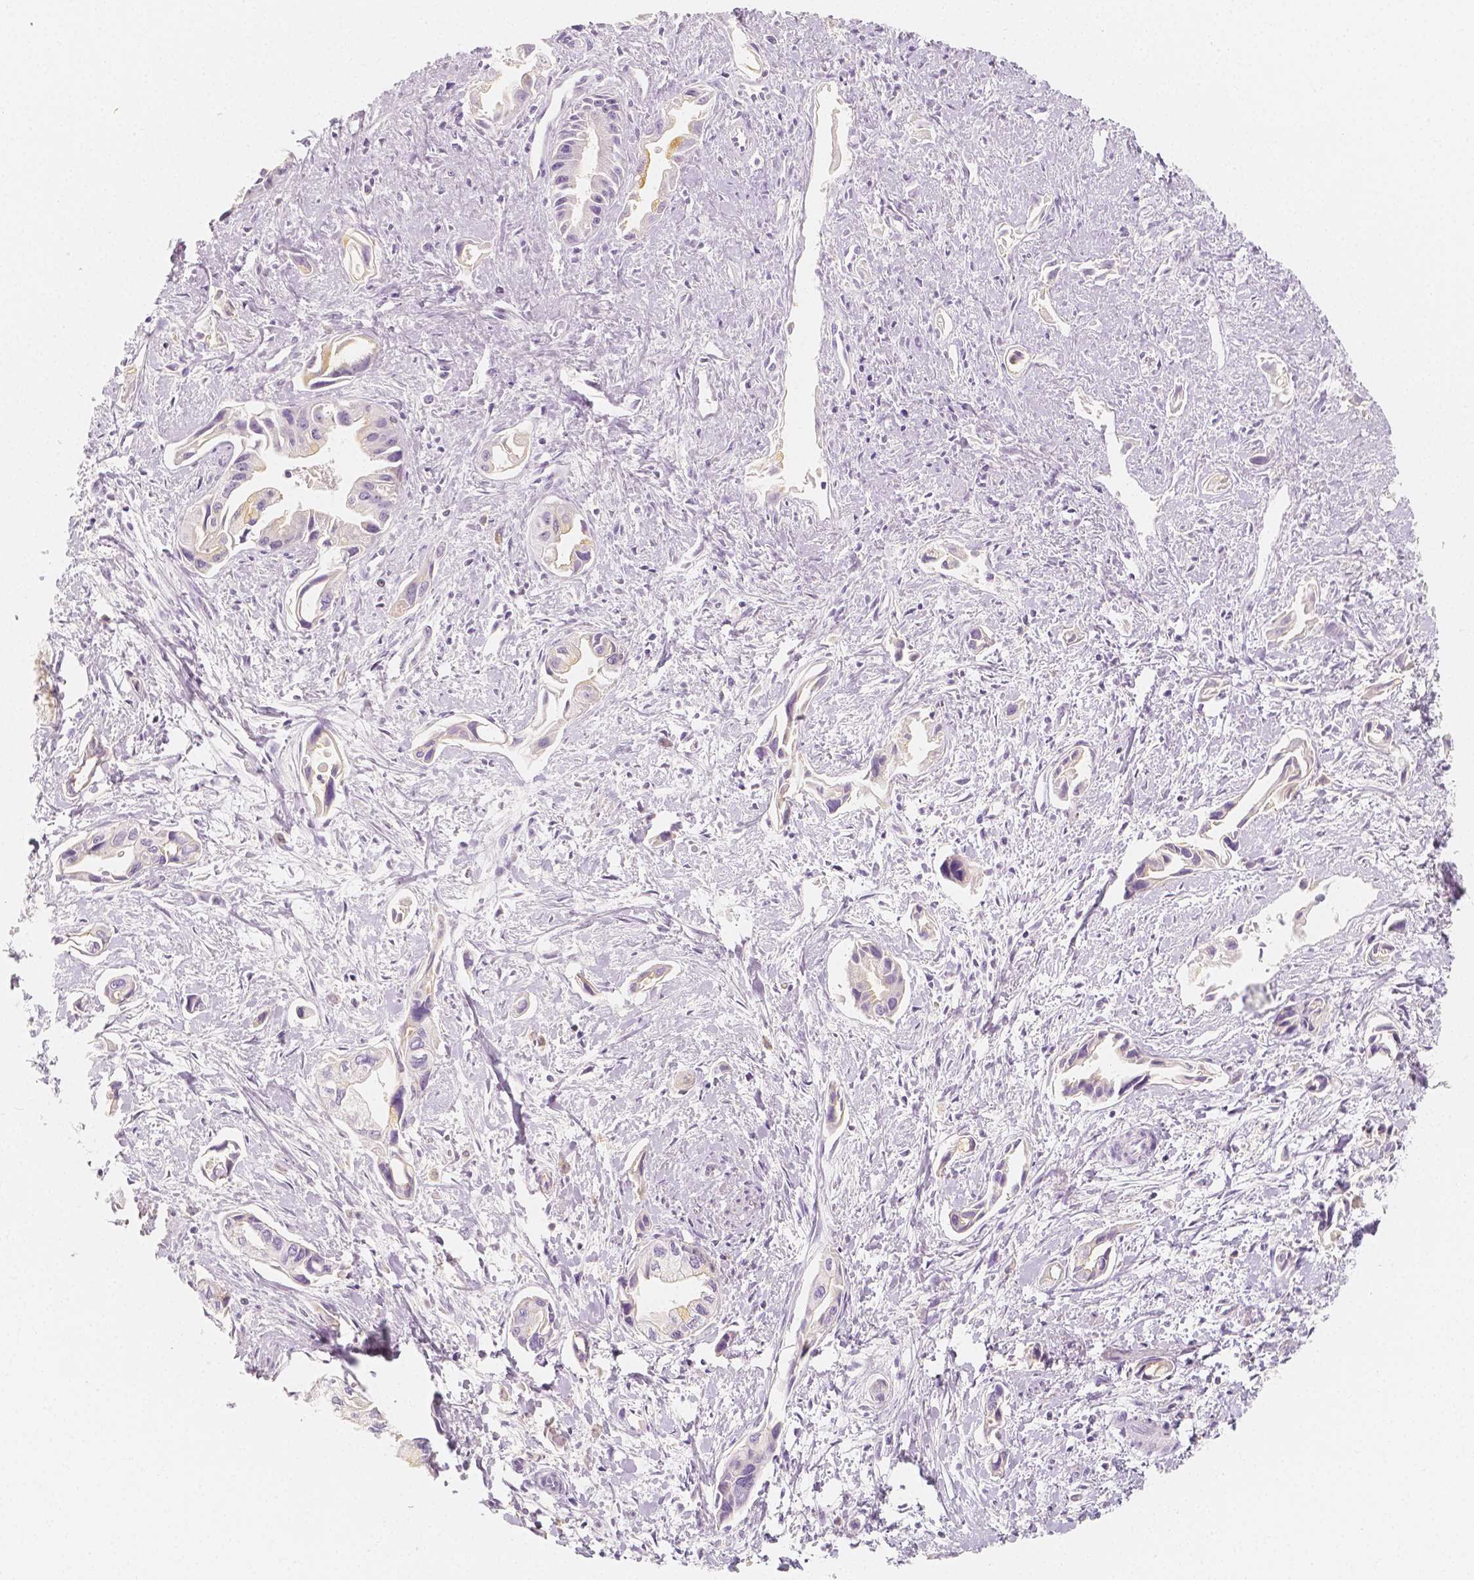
{"staining": {"intensity": "weak", "quantity": "<25%", "location": "cytoplasmic/membranous"}, "tissue": "pancreatic cancer", "cell_type": "Tumor cells", "image_type": "cancer", "snomed": [{"axis": "morphology", "description": "Adenocarcinoma, NOS"}, {"axis": "topography", "description": "Pancreas"}], "caption": "This is a micrograph of IHC staining of pancreatic cancer (adenocarcinoma), which shows no expression in tumor cells.", "gene": "BATF", "patient": {"sex": "female", "age": 61}}